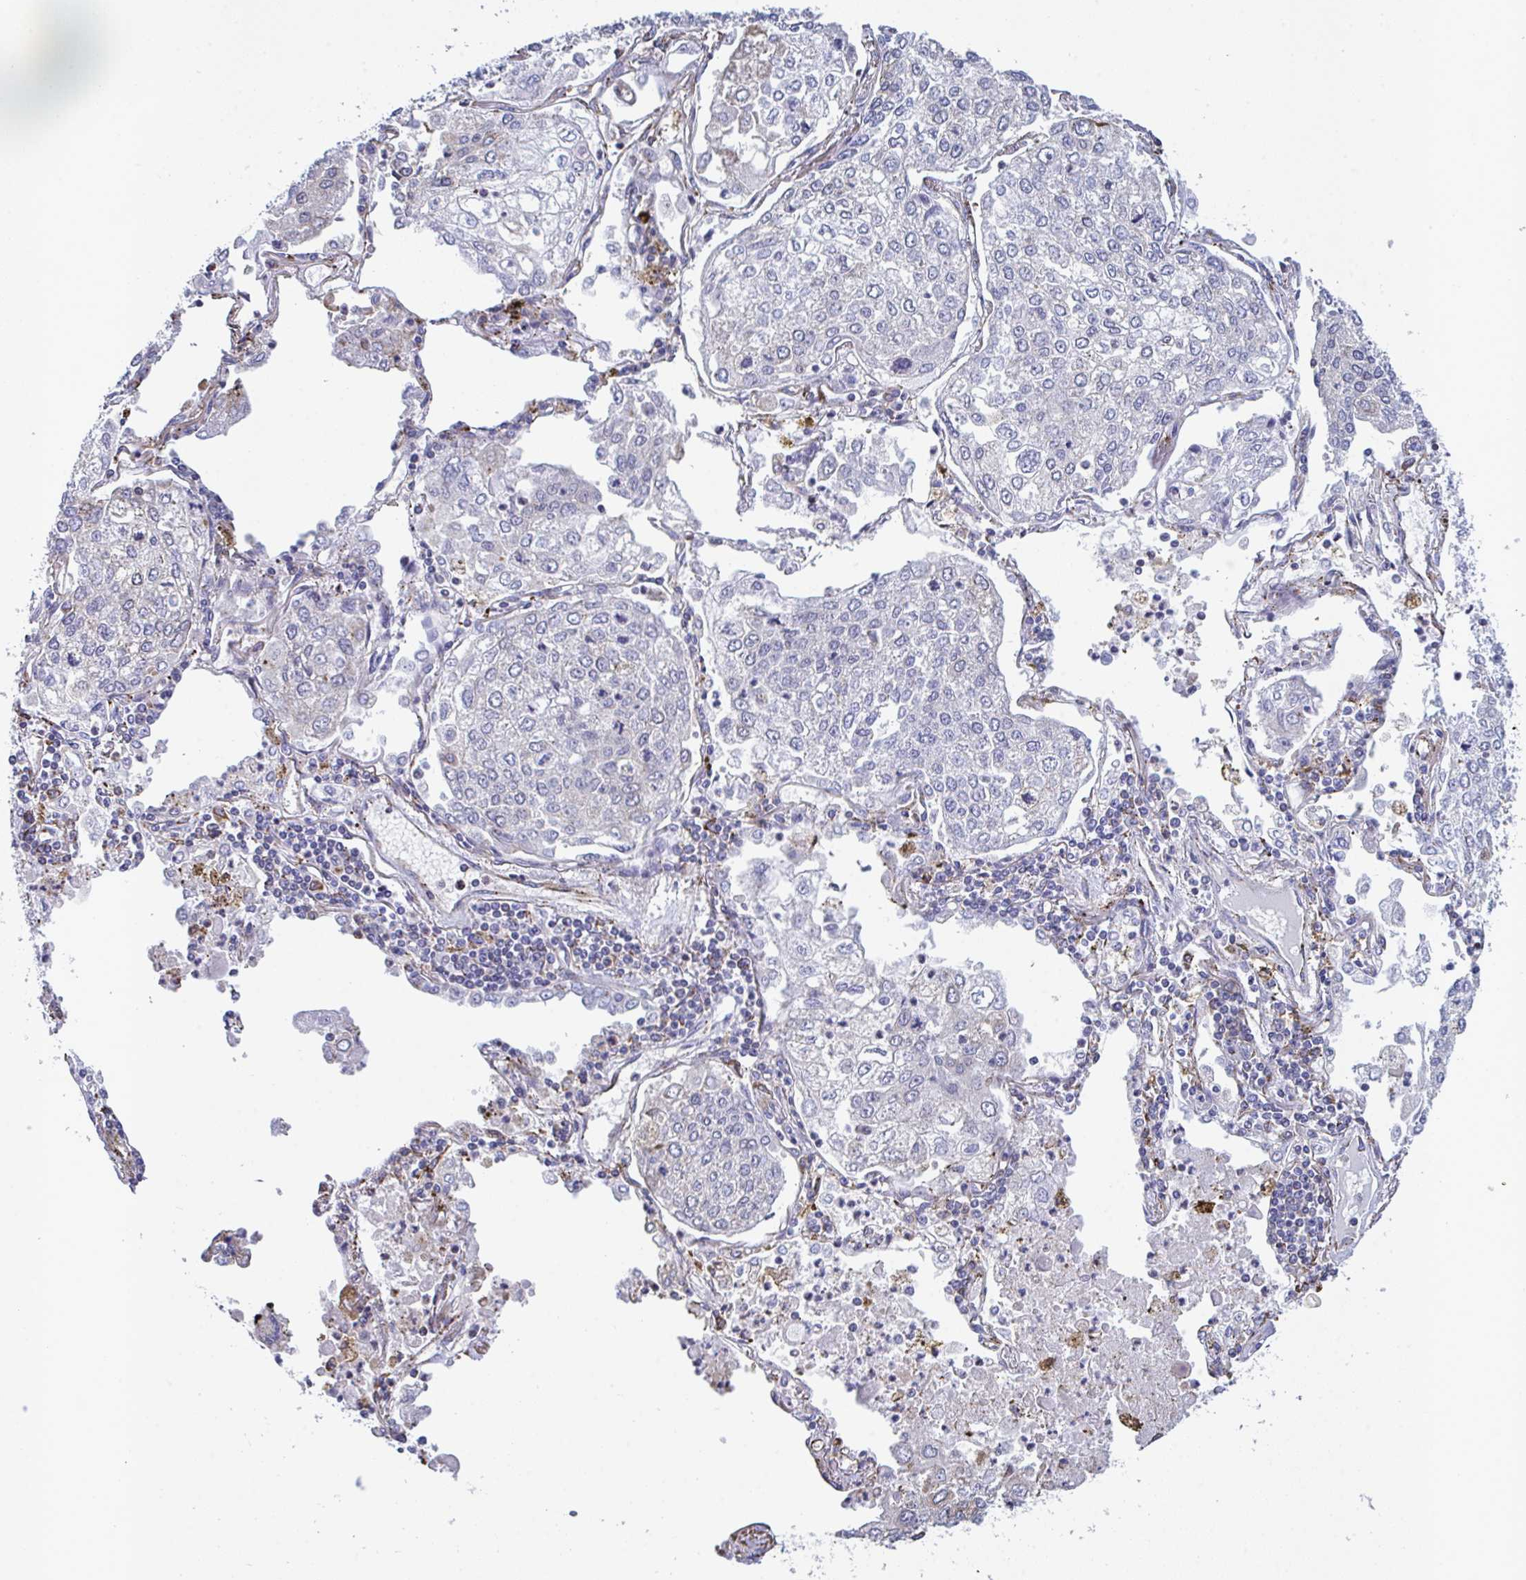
{"staining": {"intensity": "negative", "quantity": "none", "location": "none"}, "tissue": "lung cancer", "cell_type": "Tumor cells", "image_type": "cancer", "snomed": [{"axis": "morphology", "description": "Squamous cell carcinoma, NOS"}, {"axis": "topography", "description": "Lung"}], "caption": "Lung cancer stained for a protein using immunohistochemistry (IHC) exhibits no positivity tumor cells.", "gene": "PEAK3", "patient": {"sex": "male", "age": 74}}